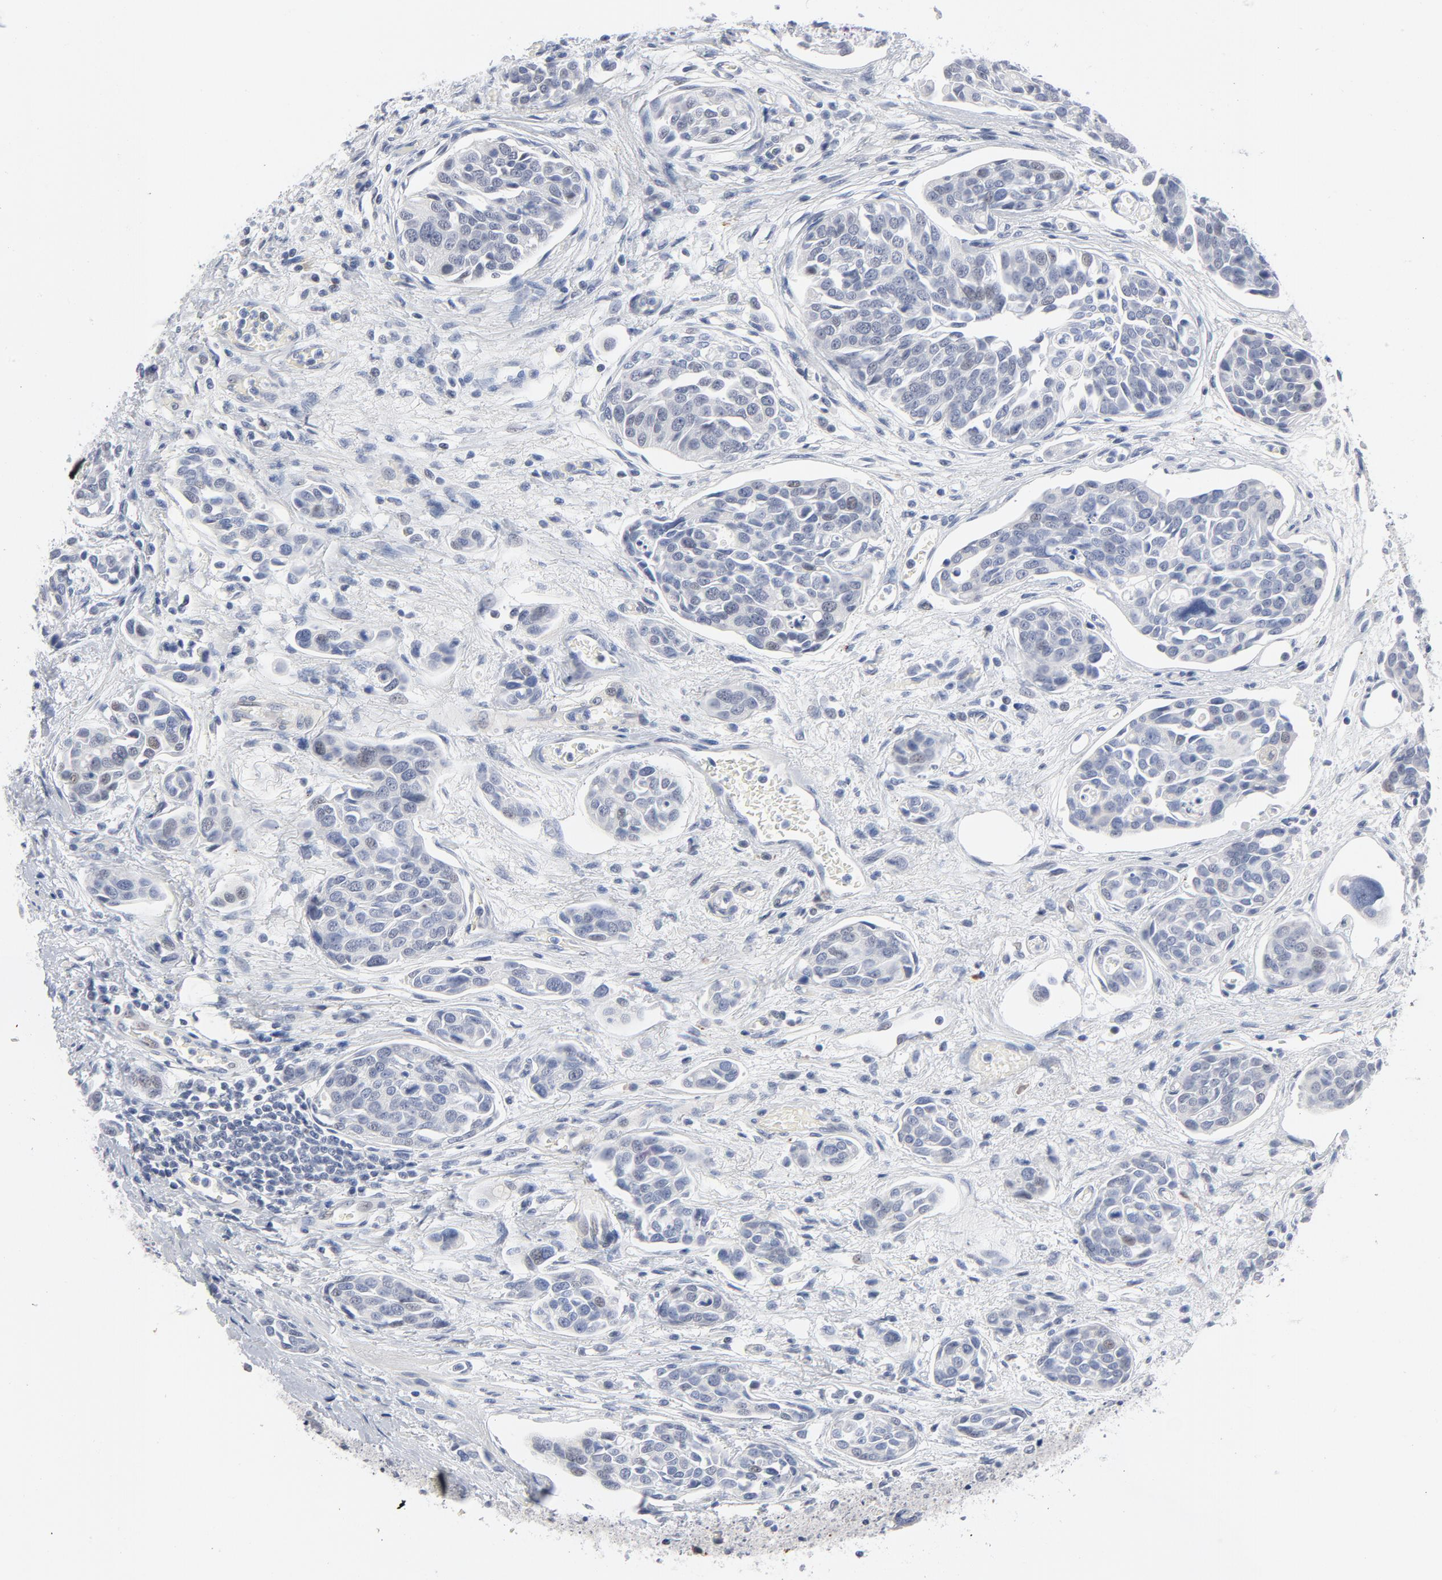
{"staining": {"intensity": "negative", "quantity": "none", "location": "none"}, "tissue": "urothelial cancer", "cell_type": "Tumor cells", "image_type": "cancer", "snomed": [{"axis": "morphology", "description": "Urothelial carcinoma, High grade"}, {"axis": "topography", "description": "Urinary bladder"}], "caption": "An immunohistochemistry photomicrograph of urothelial cancer is shown. There is no staining in tumor cells of urothelial cancer.", "gene": "KCNK13", "patient": {"sex": "male", "age": 78}}